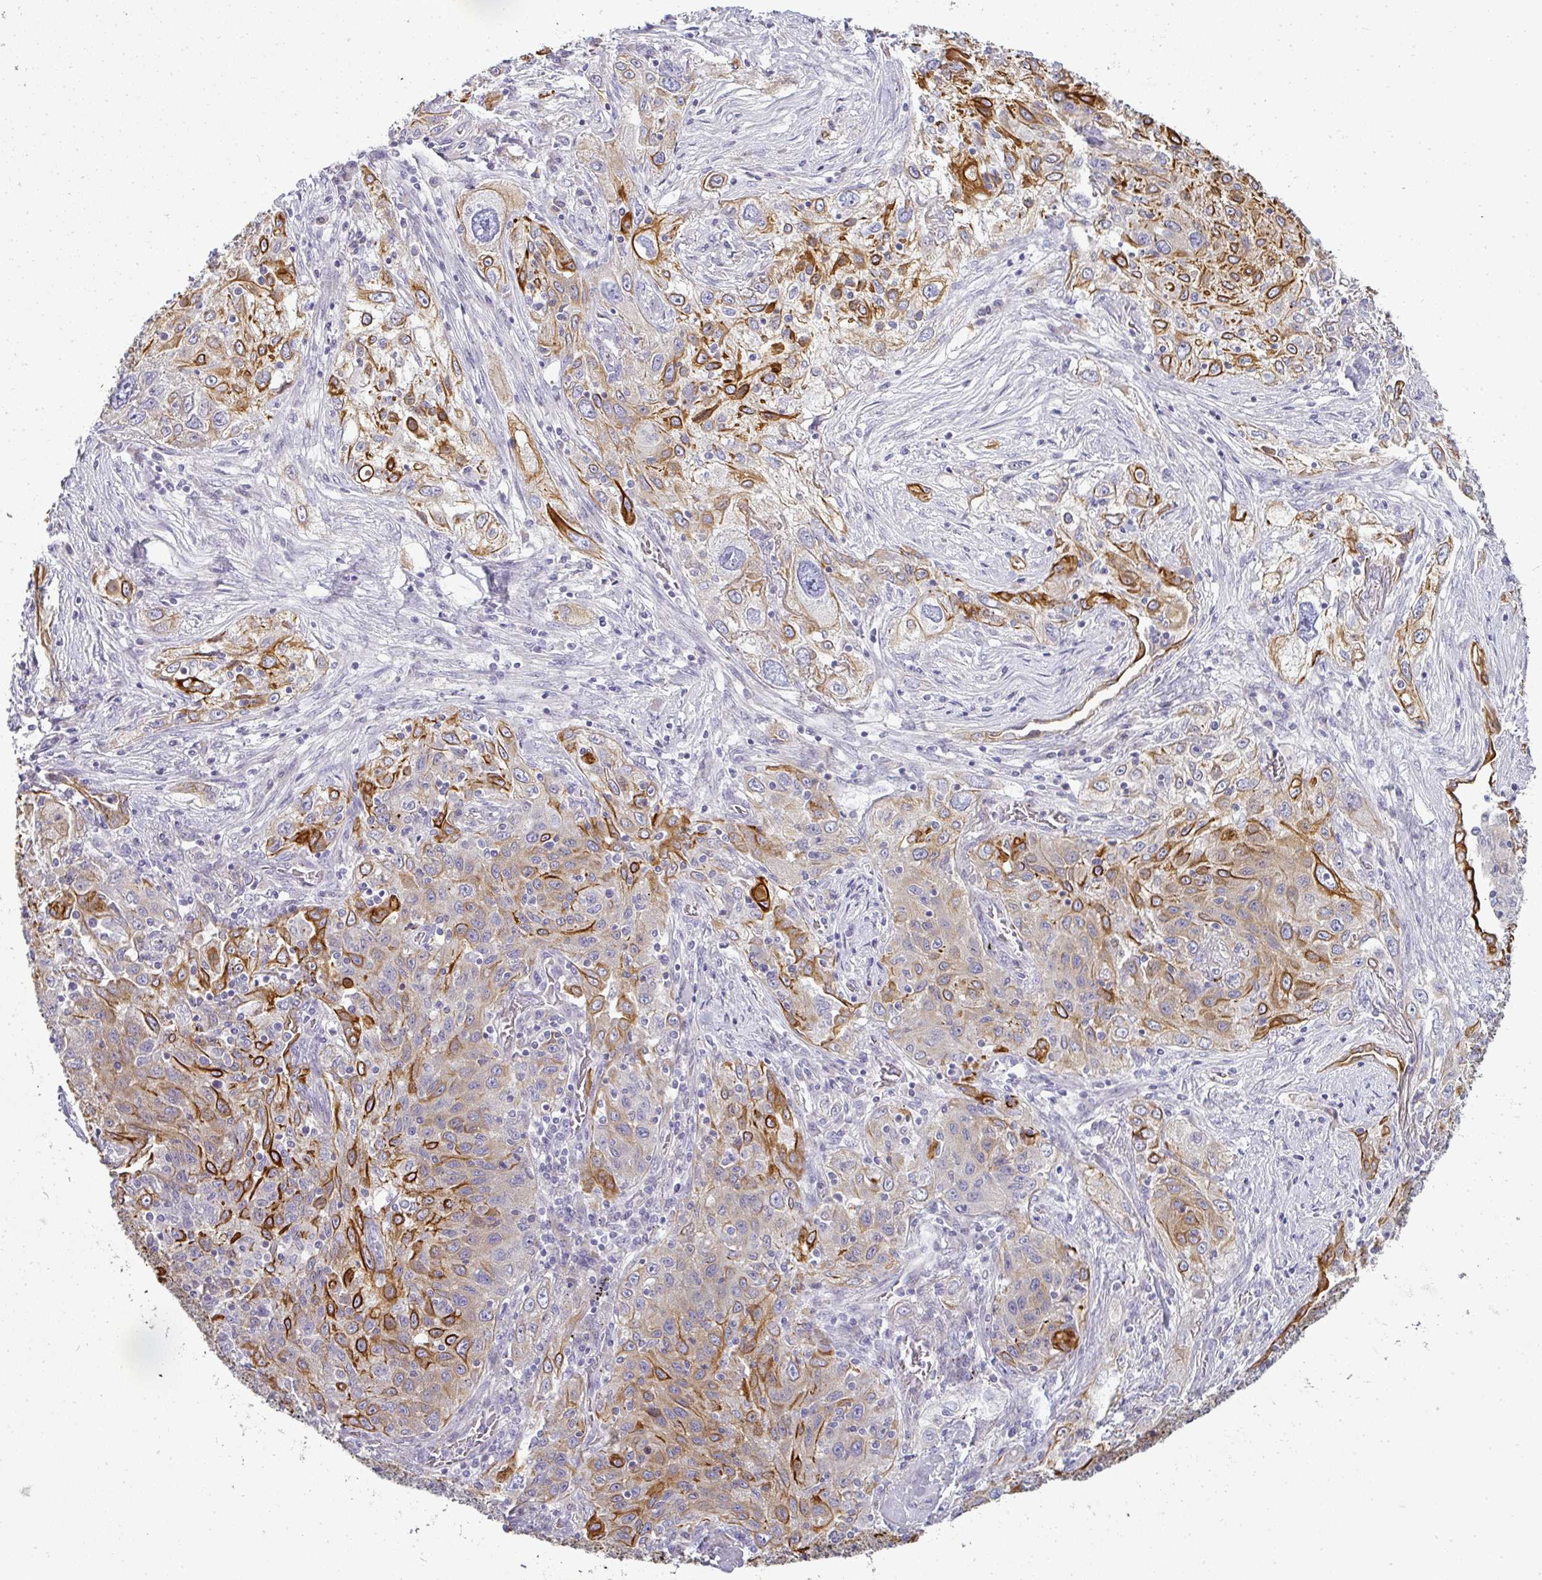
{"staining": {"intensity": "strong", "quantity": "25%-75%", "location": "cytoplasmic/membranous"}, "tissue": "lung cancer", "cell_type": "Tumor cells", "image_type": "cancer", "snomed": [{"axis": "morphology", "description": "Squamous cell carcinoma, NOS"}, {"axis": "topography", "description": "Lung"}], "caption": "A photomicrograph showing strong cytoplasmic/membranous positivity in approximately 25%-75% of tumor cells in lung squamous cell carcinoma, as visualized by brown immunohistochemical staining.", "gene": "ASXL3", "patient": {"sex": "female", "age": 69}}